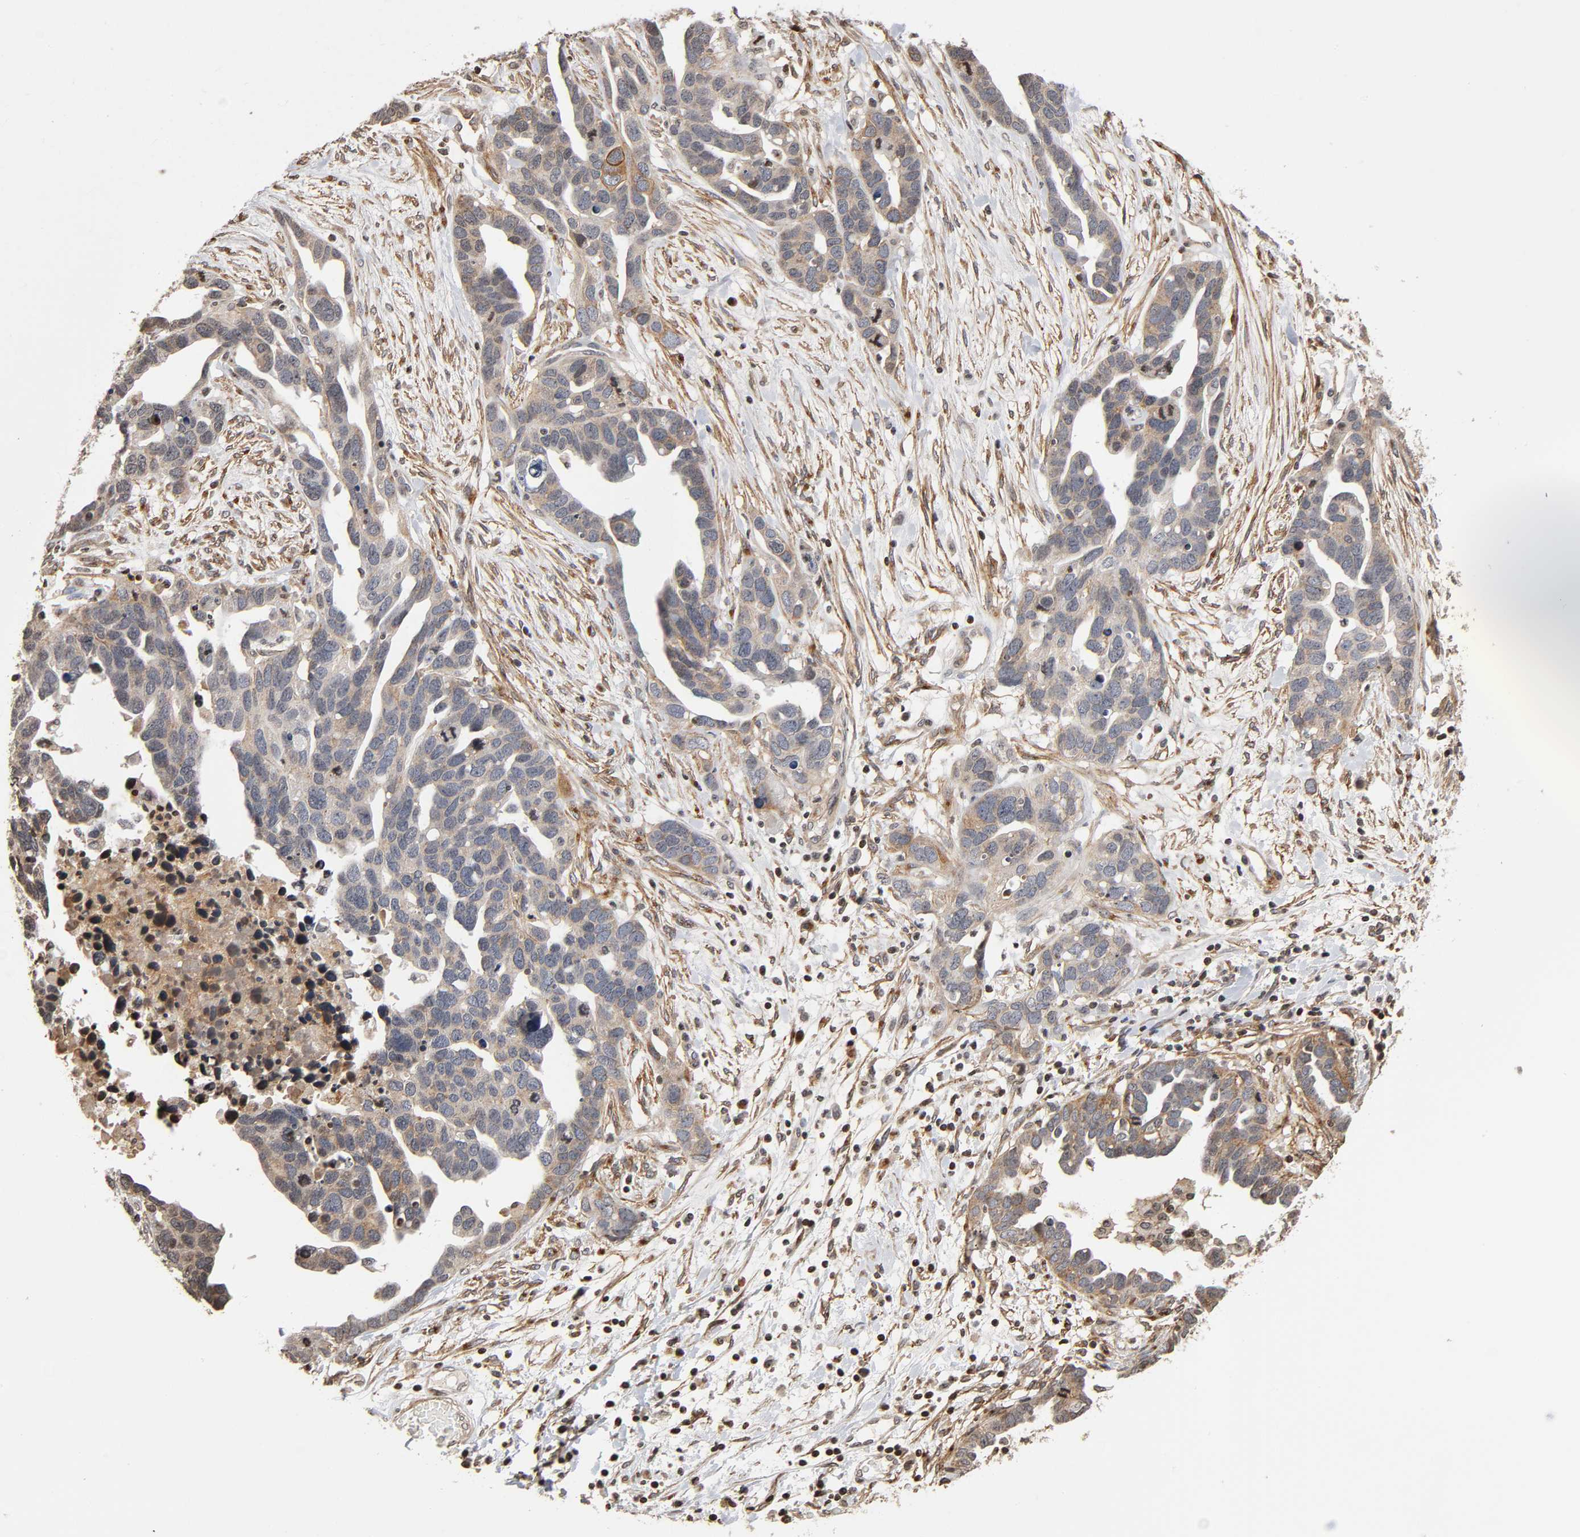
{"staining": {"intensity": "weak", "quantity": ">75%", "location": "cytoplasmic/membranous"}, "tissue": "ovarian cancer", "cell_type": "Tumor cells", "image_type": "cancer", "snomed": [{"axis": "morphology", "description": "Cystadenocarcinoma, serous, NOS"}, {"axis": "topography", "description": "Ovary"}], "caption": "A brown stain highlights weak cytoplasmic/membranous positivity of a protein in ovarian cancer tumor cells.", "gene": "ITGAV", "patient": {"sex": "female", "age": 54}}